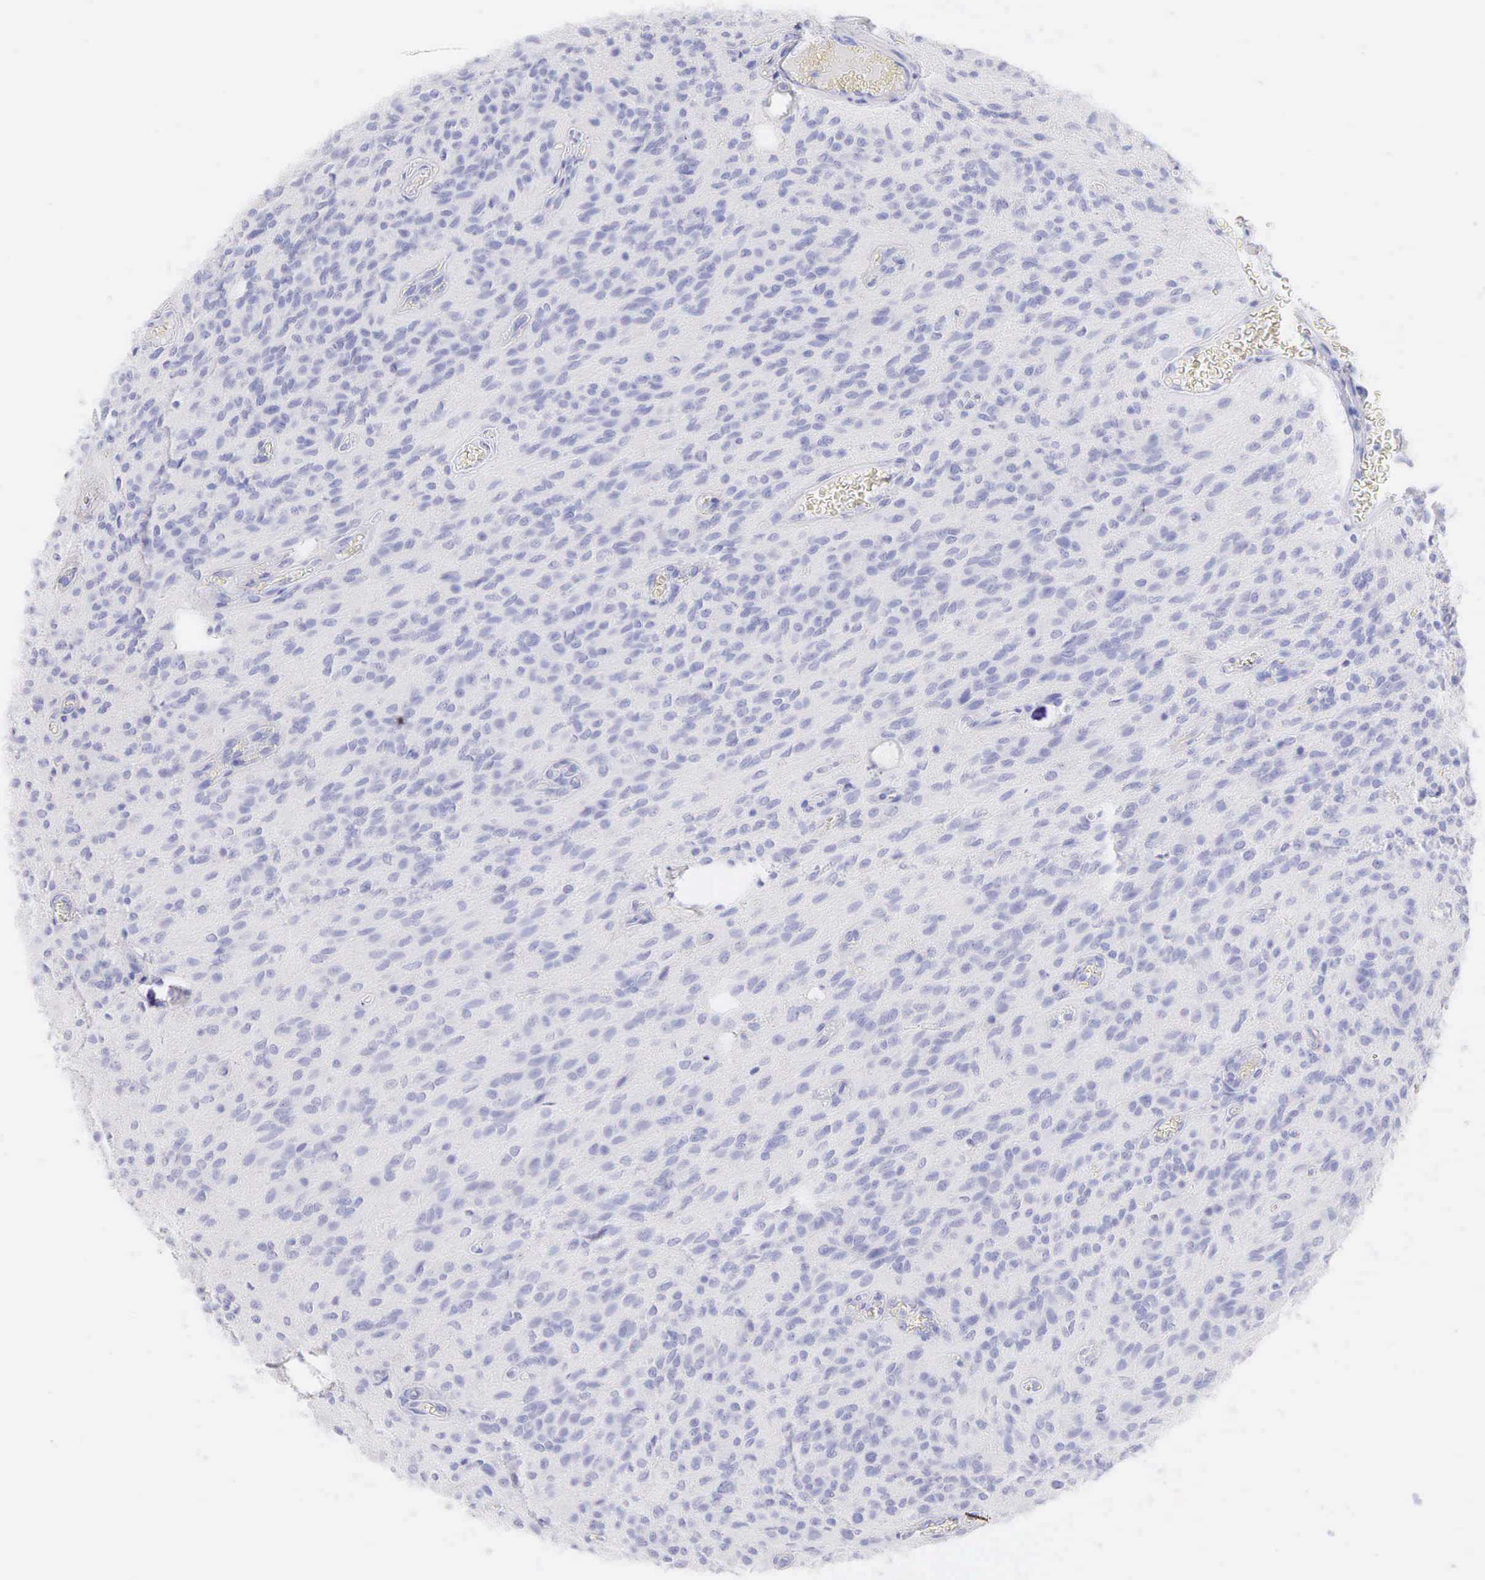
{"staining": {"intensity": "negative", "quantity": "none", "location": "none"}, "tissue": "glioma", "cell_type": "Tumor cells", "image_type": "cancer", "snomed": [{"axis": "morphology", "description": "Glioma, malignant, Low grade"}, {"axis": "topography", "description": "Brain"}], "caption": "Malignant low-grade glioma was stained to show a protein in brown. There is no significant expression in tumor cells. Brightfield microscopy of immunohistochemistry (IHC) stained with DAB (3,3'-diaminobenzidine) (brown) and hematoxylin (blue), captured at high magnification.", "gene": "KRT14", "patient": {"sex": "female", "age": 15}}